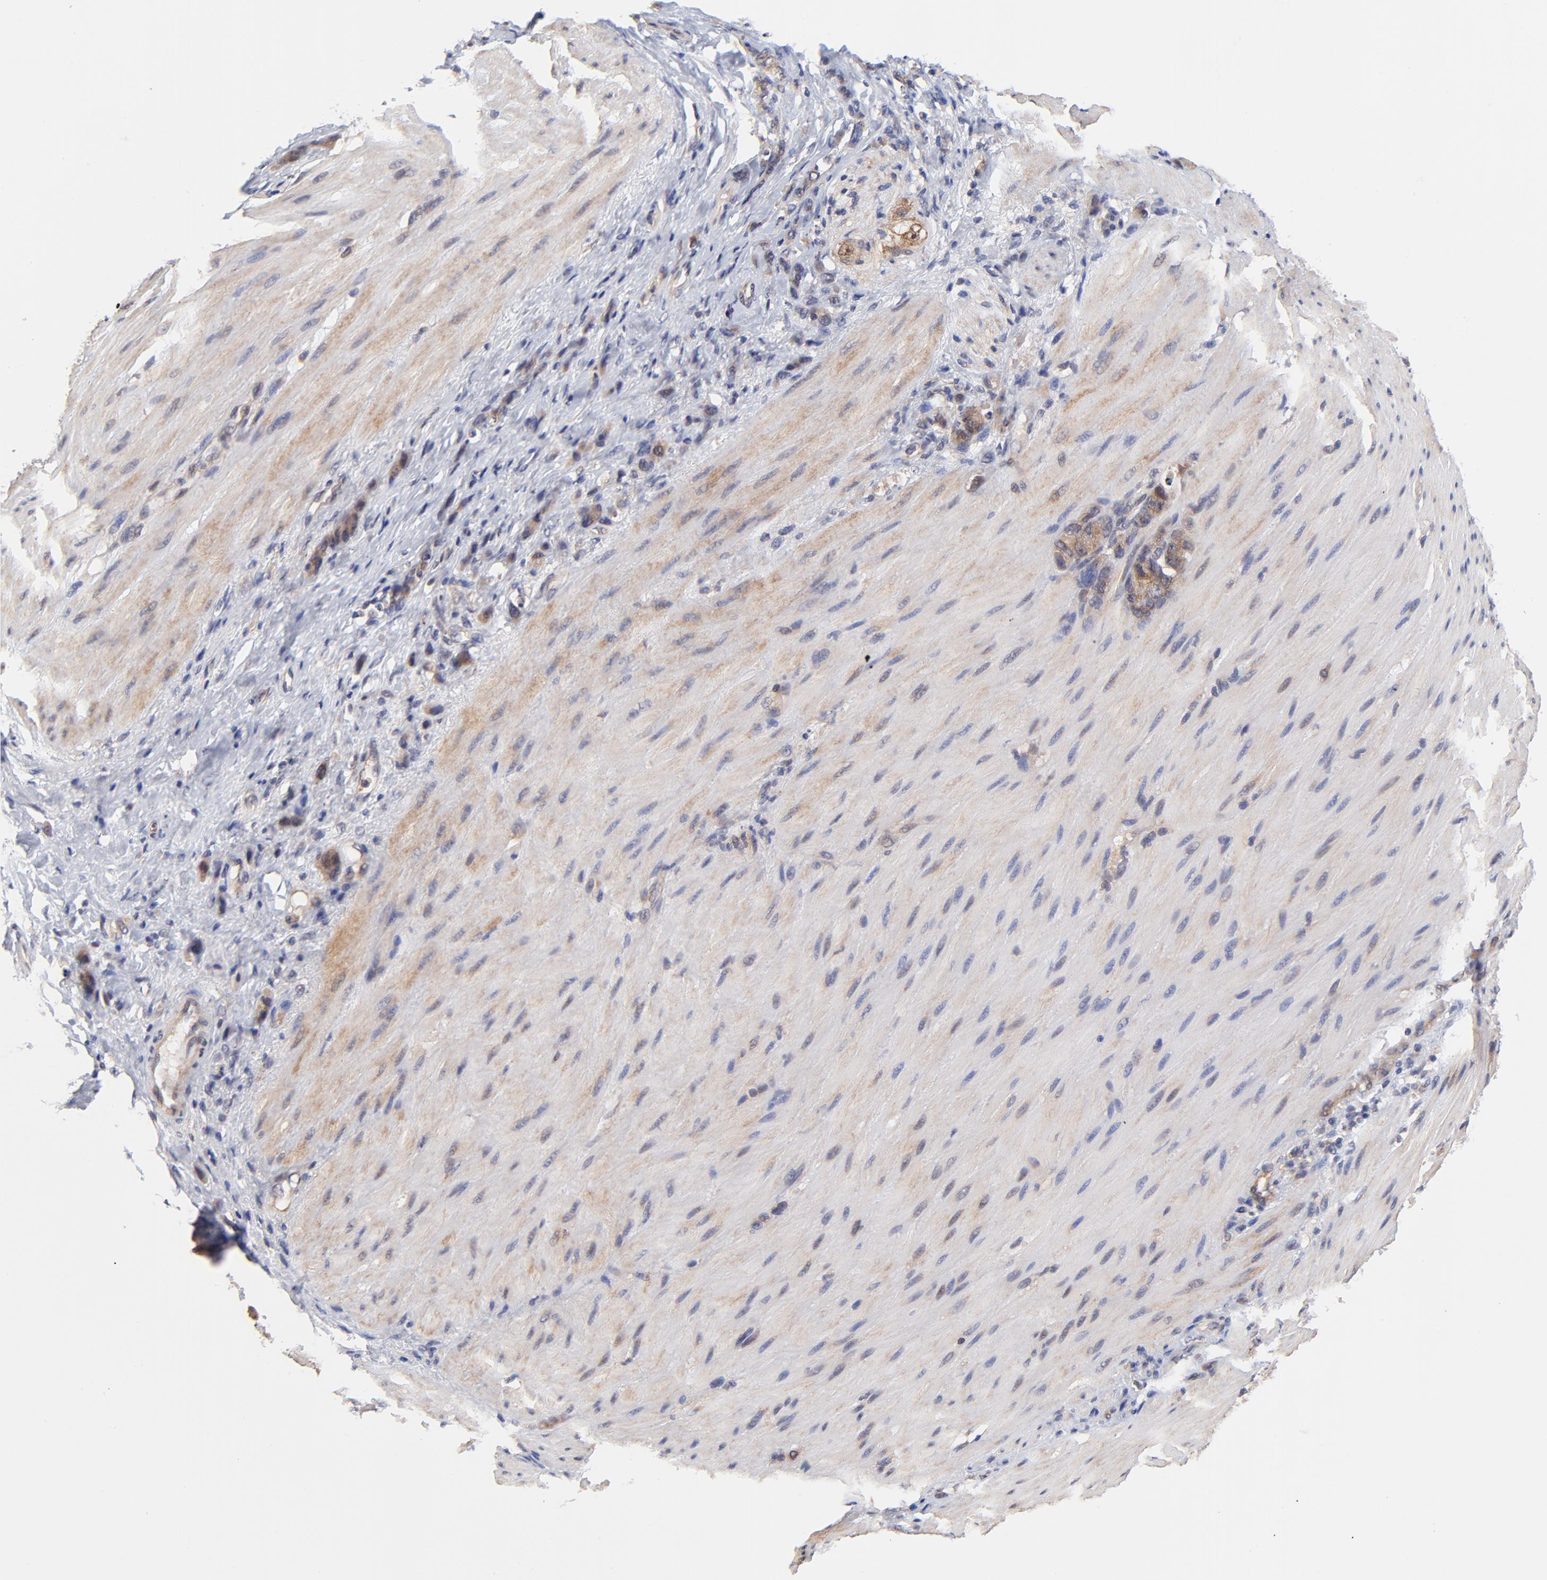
{"staining": {"intensity": "moderate", "quantity": ">75%", "location": "cytoplasmic/membranous"}, "tissue": "stomach cancer", "cell_type": "Tumor cells", "image_type": "cancer", "snomed": [{"axis": "morphology", "description": "Normal tissue, NOS"}, {"axis": "morphology", "description": "Adenocarcinoma, NOS"}, {"axis": "topography", "description": "Stomach"}], "caption": "Tumor cells reveal moderate cytoplasmic/membranous staining in about >75% of cells in adenocarcinoma (stomach). Nuclei are stained in blue.", "gene": "TXNL1", "patient": {"sex": "male", "age": 82}}